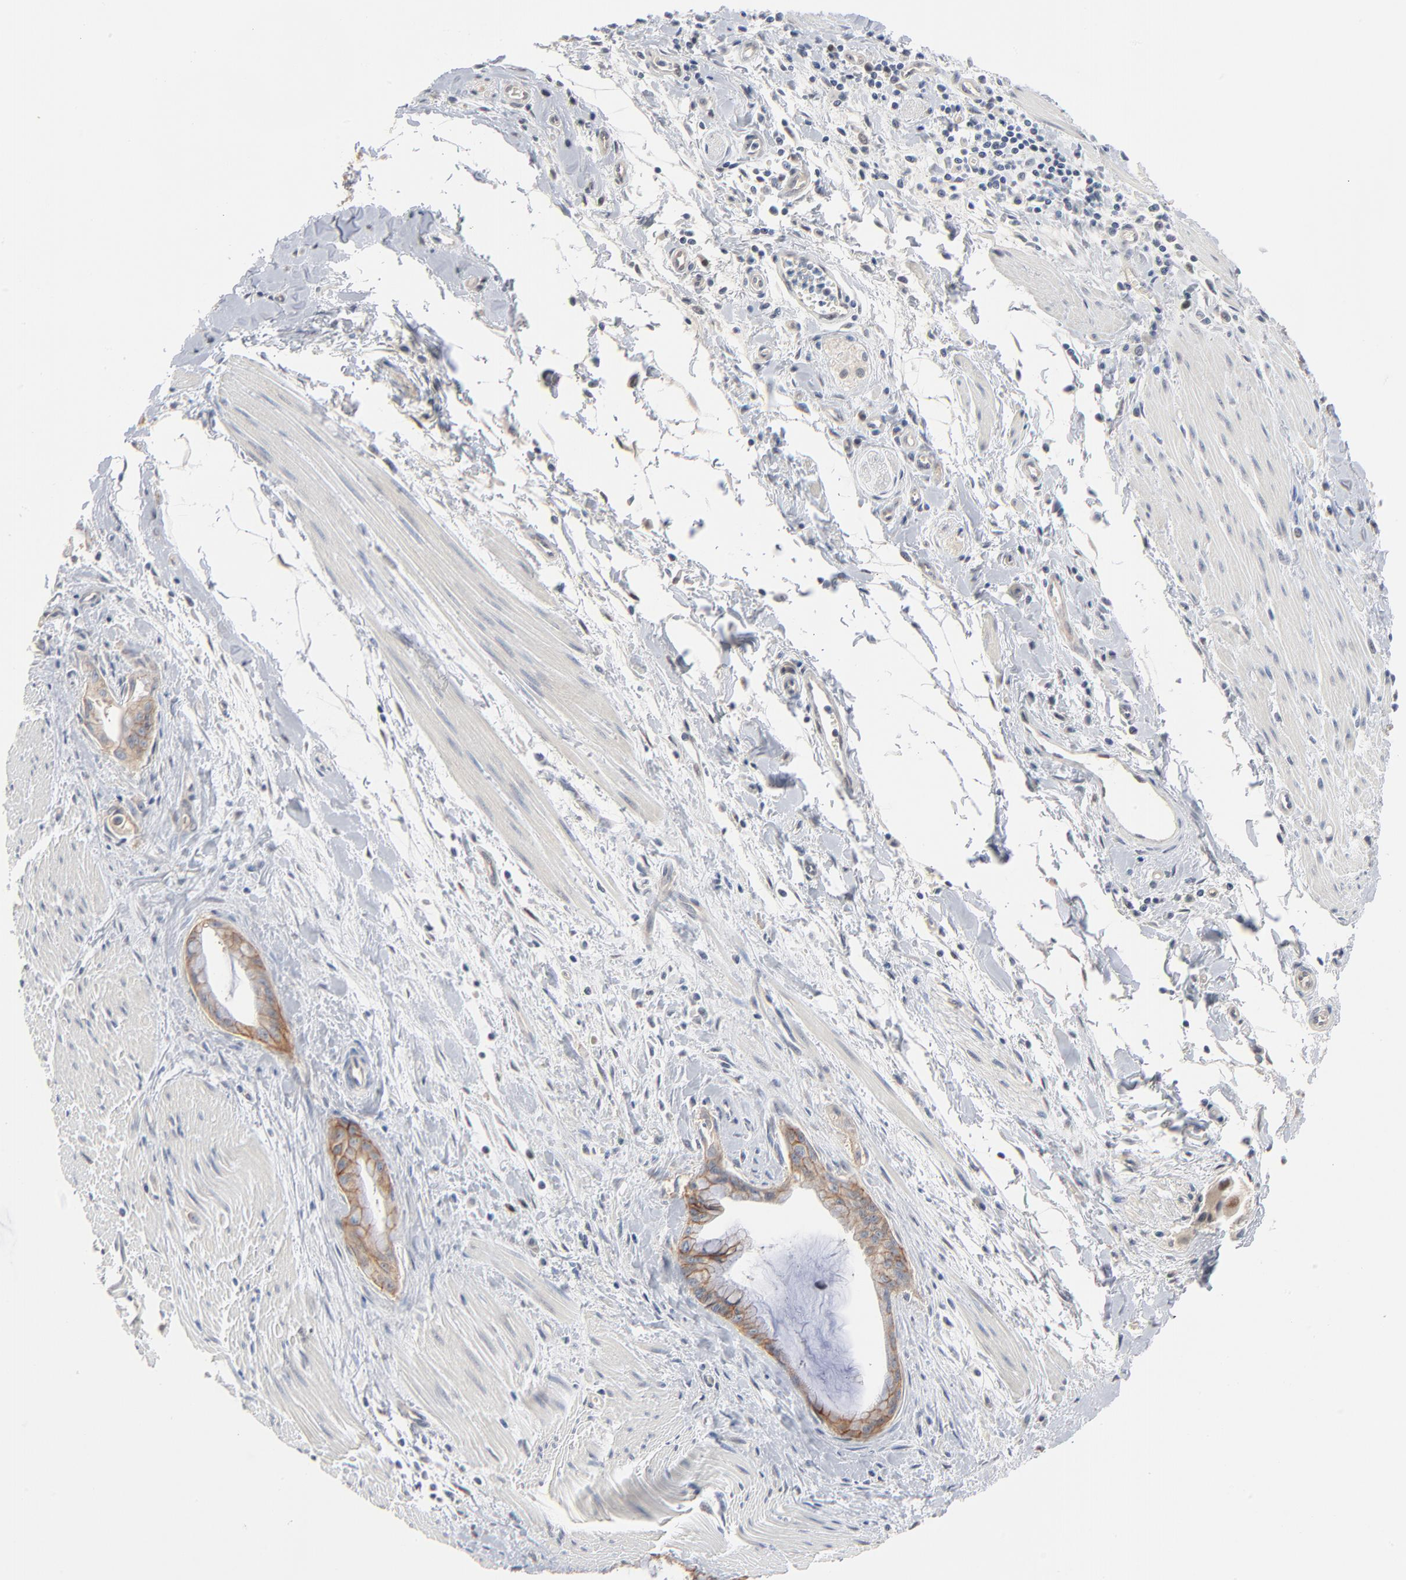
{"staining": {"intensity": "moderate", "quantity": ">75%", "location": "cytoplasmic/membranous"}, "tissue": "pancreatic cancer", "cell_type": "Tumor cells", "image_type": "cancer", "snomed": [{"axis": "morphology", "description": "Adenocarcinoma, NOS"}, {"axis": "topography", "description": "Pancreas"}], "caption": "A brown stain shows moderate cytoplasmic/membranous staining of a protein in human adenocarcinoma (pancreatic) tumor cells.", "gene": "EPCAM", "patient": {"sex": "male", "age": 59}}